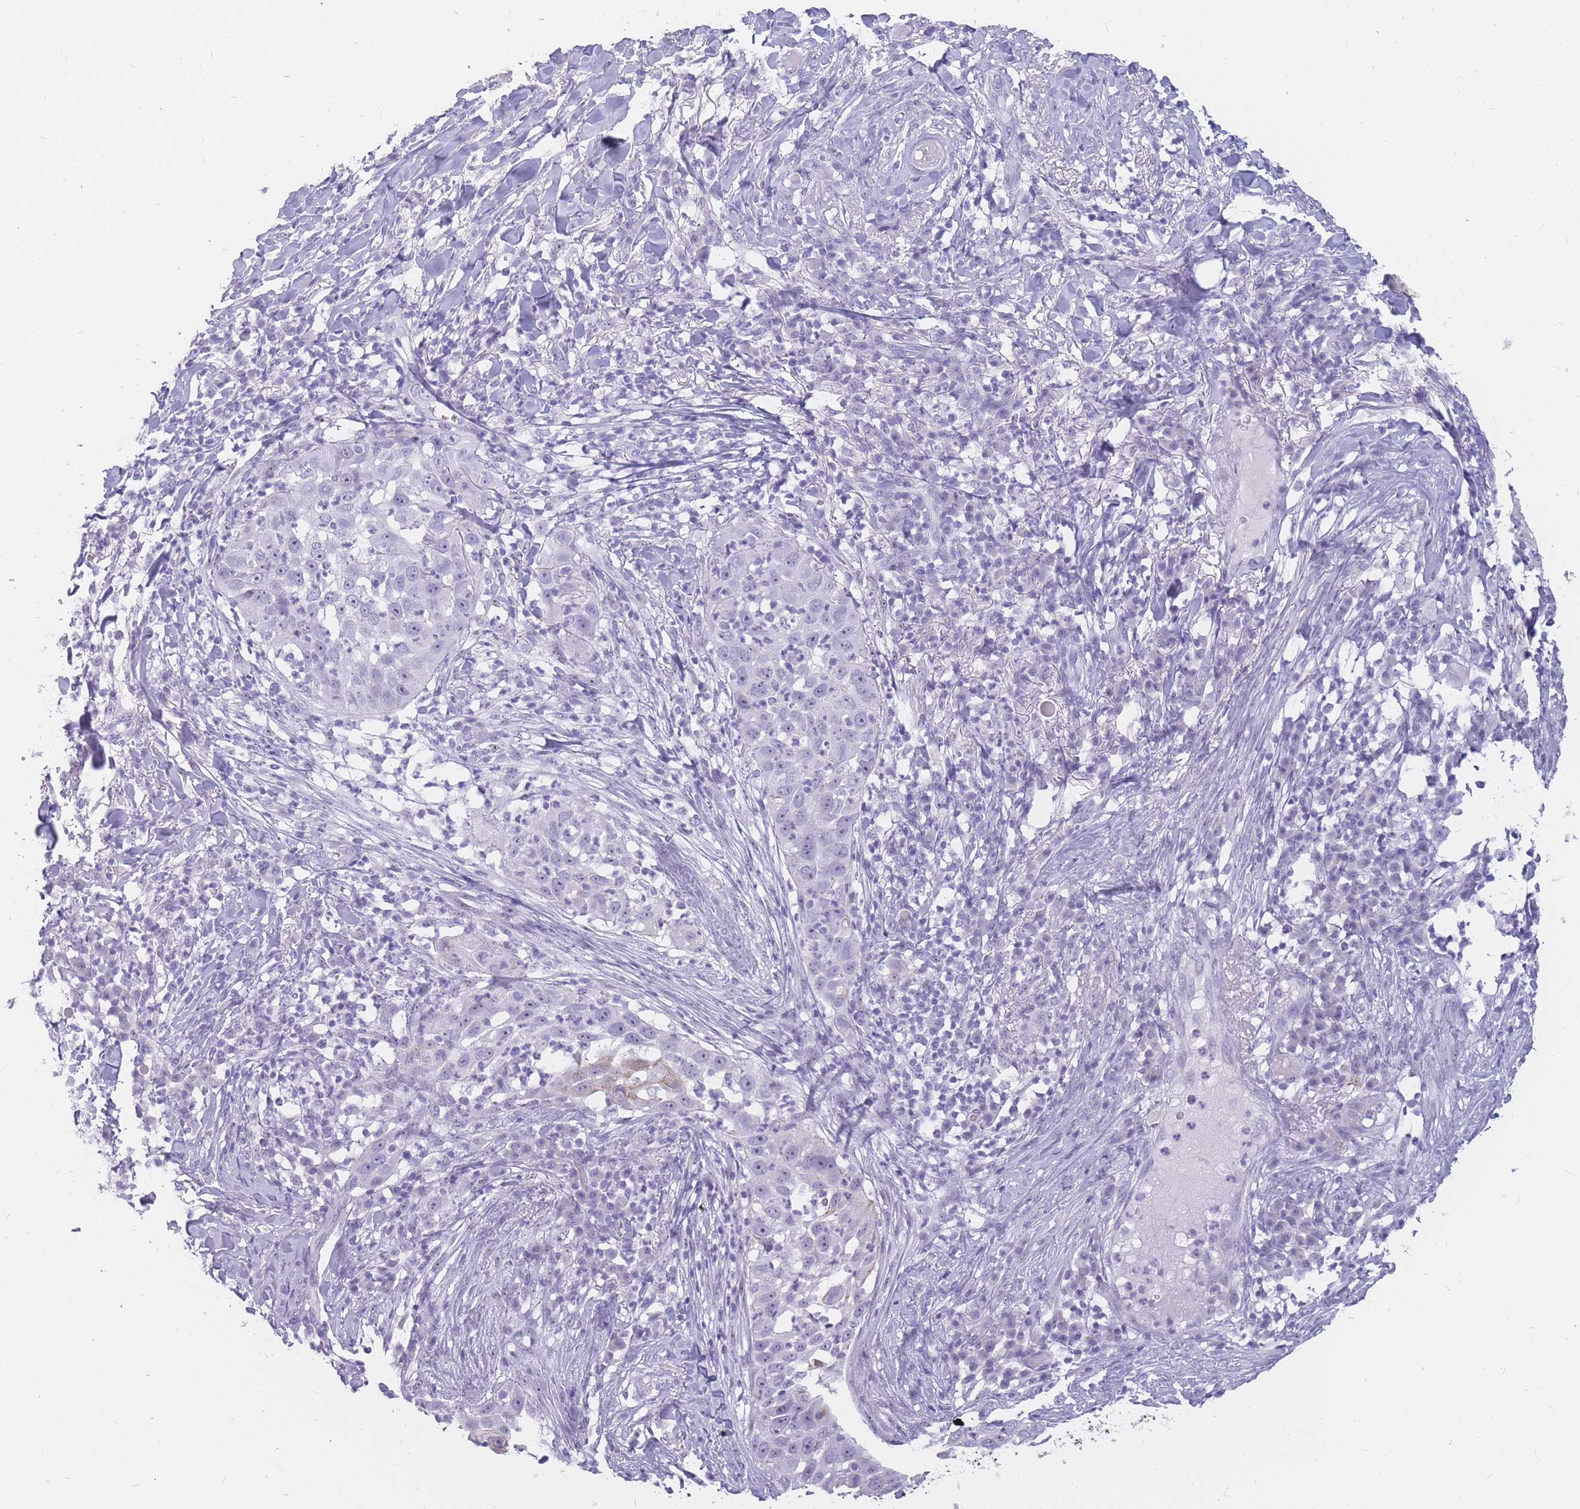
{"staining": {"intensity": "weak", "quantity": "<25%", "location": "cytoplasmic/membranous"}, "tissue": "skin cancer", "cell_type": "Tumor cells", "image_type": "cancer", "snomed": [{"axis": "morphology", "description": "Squamous cell carcinoma, NOS"}, {"axis": "topography", "description": "Skin"}], "caption": "There is no significant expression in tumor cells of squamous cell carcinoma (skin).", "gene": "INS", "patient": {"sex": "female", "age": 44}}